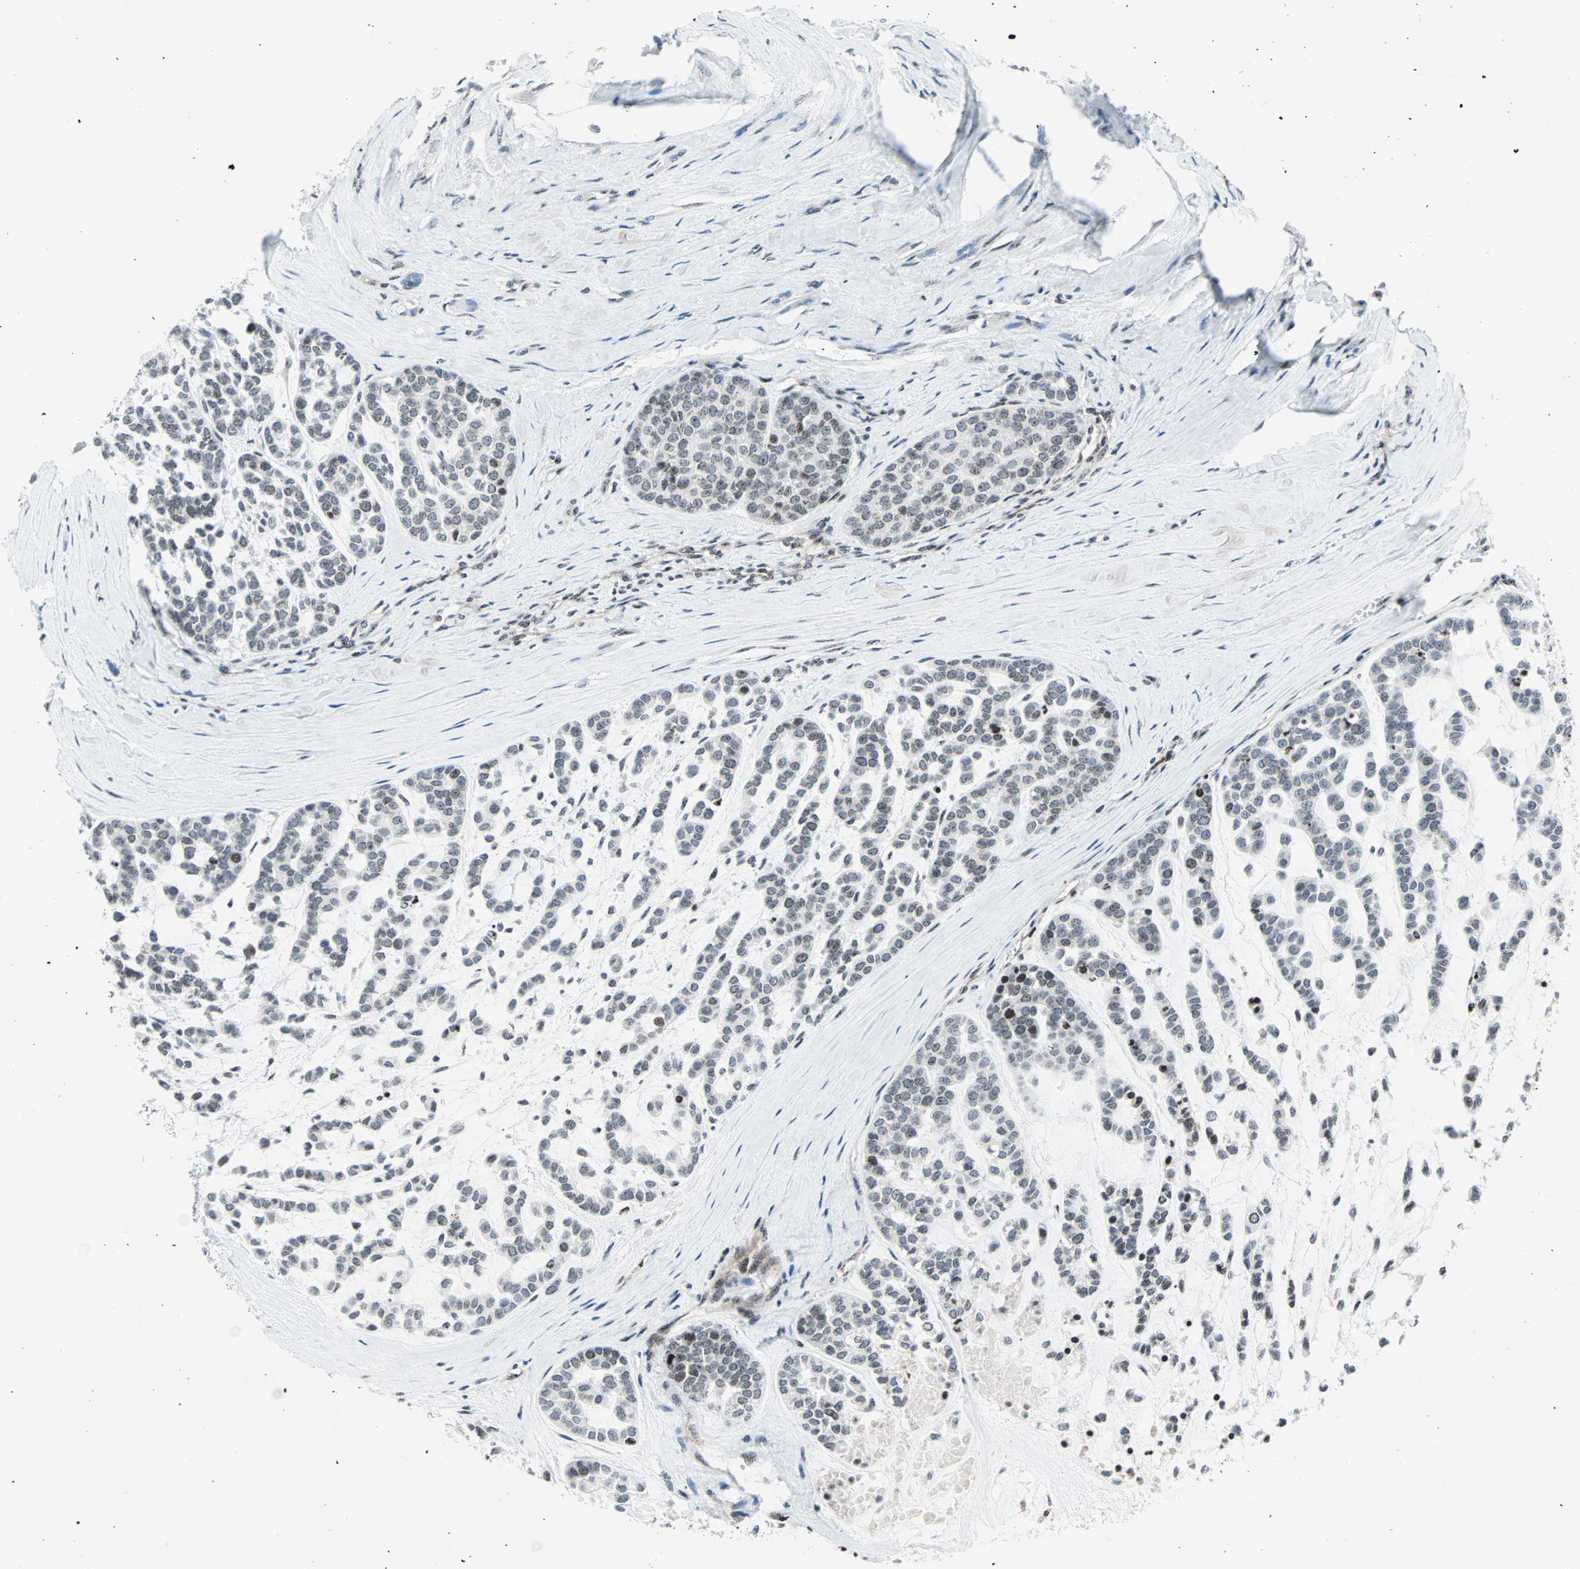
{"staining": {"intensity": "weak", "quantity": ">75%", "location": "nuclear"}, "tissue": "head and neck cancer", "cell_type": "Tumor cells", "image_type": "cancer", "snomed": [{"axis": "morphology", "description": "Adenocarcinoma, NOS"}, {"axis": "morphology", "description": "Adenoma, NOS"}, {"axis": "topography", "description": "Head-Neck"}], "caption": "Approximately >75% of tumor cells in human adenocarcinoma (head and neck) show weak nuclear protein expression as visualized by brown immunohistochemical staining.", "gene": "CENPA", "patient": {"sex": "female", "age": 55}}